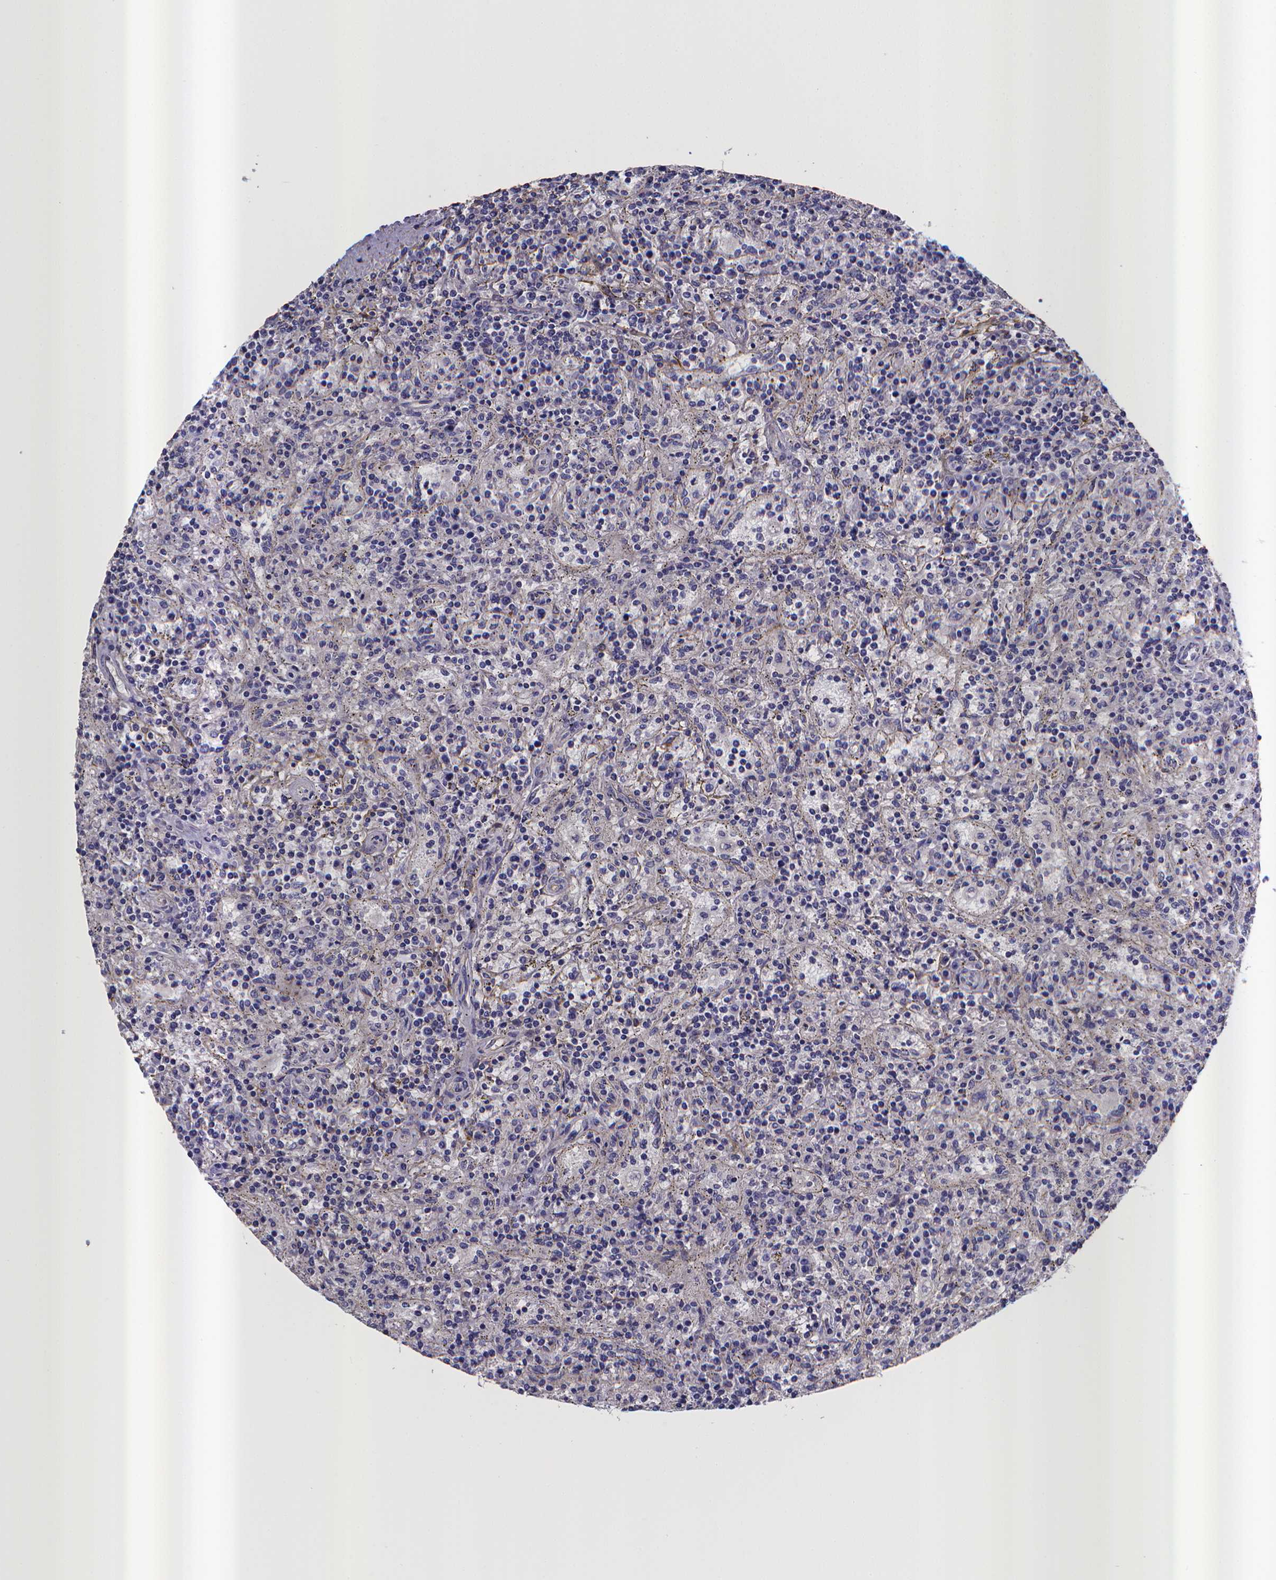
{"staining": {"intensity": "negative", "quantity": "none", "location": "none"}, "tissue": "lymphoma", "cell_type": "Tumor cells", "image_type": "cancer", "snomed": [{"axis": "morphology", "description": "Malignant lymphoma, non-Hodgkin's type, Low grade"}, {"axis": "topography", "description": "Spleen"}], "caption": "A high-resolution histopathology image shows immunohistochemistry (IHC) staining of lymphoma, which demonstrates no significant expression in tumor cells. The staining was performed using DAB (3,3'-diaminobenzidine) to visualize the protein expression in brown, while the nuclei were stained in blue with hematoxylin (Magnification: 20x).", "gene": "RERG", "patient": {"sex": "male", "age": 62}}